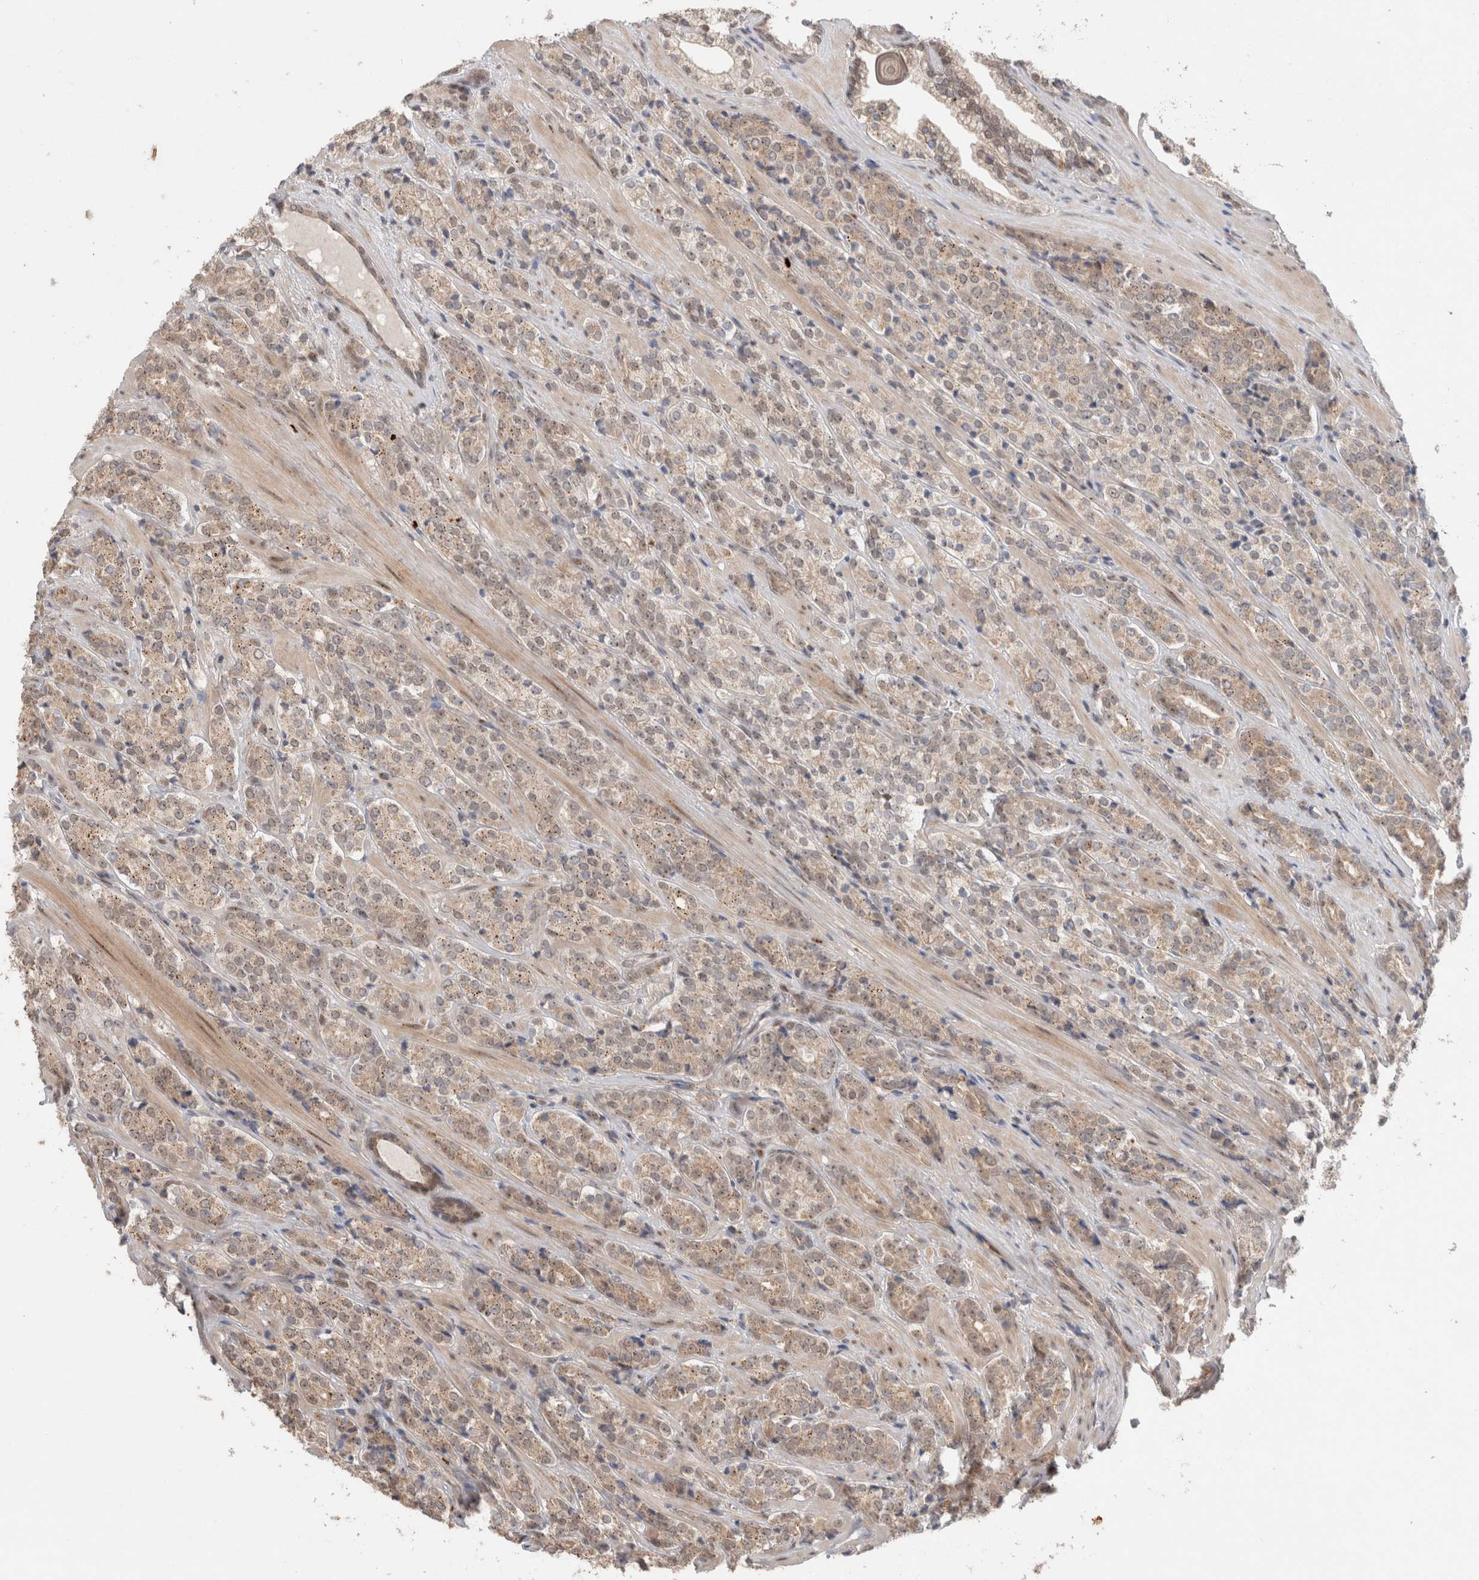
{"staining": {"intensity": "weak", "quantity": "25%-75%", "location": "cytoplasmic/membranous"}, "tissue": "prostate cancer", "cell_type": "Tumor cells", "image_type": "cancer", "snomed": [{"axis": "morphology", "description": "Adenocarcinoma, High grade"}, {"axis": "topography", "description": "Prostate"}], "caption": "Prostate cancer (adenocarcinoma (high-grade)) stained with a brown dye displays weak cytoplasmic/membranous positive staining in about 25%-75% of tumor cells.", "gene": "SLC29A1", "patient": {"sex": "male", "age": 71}}